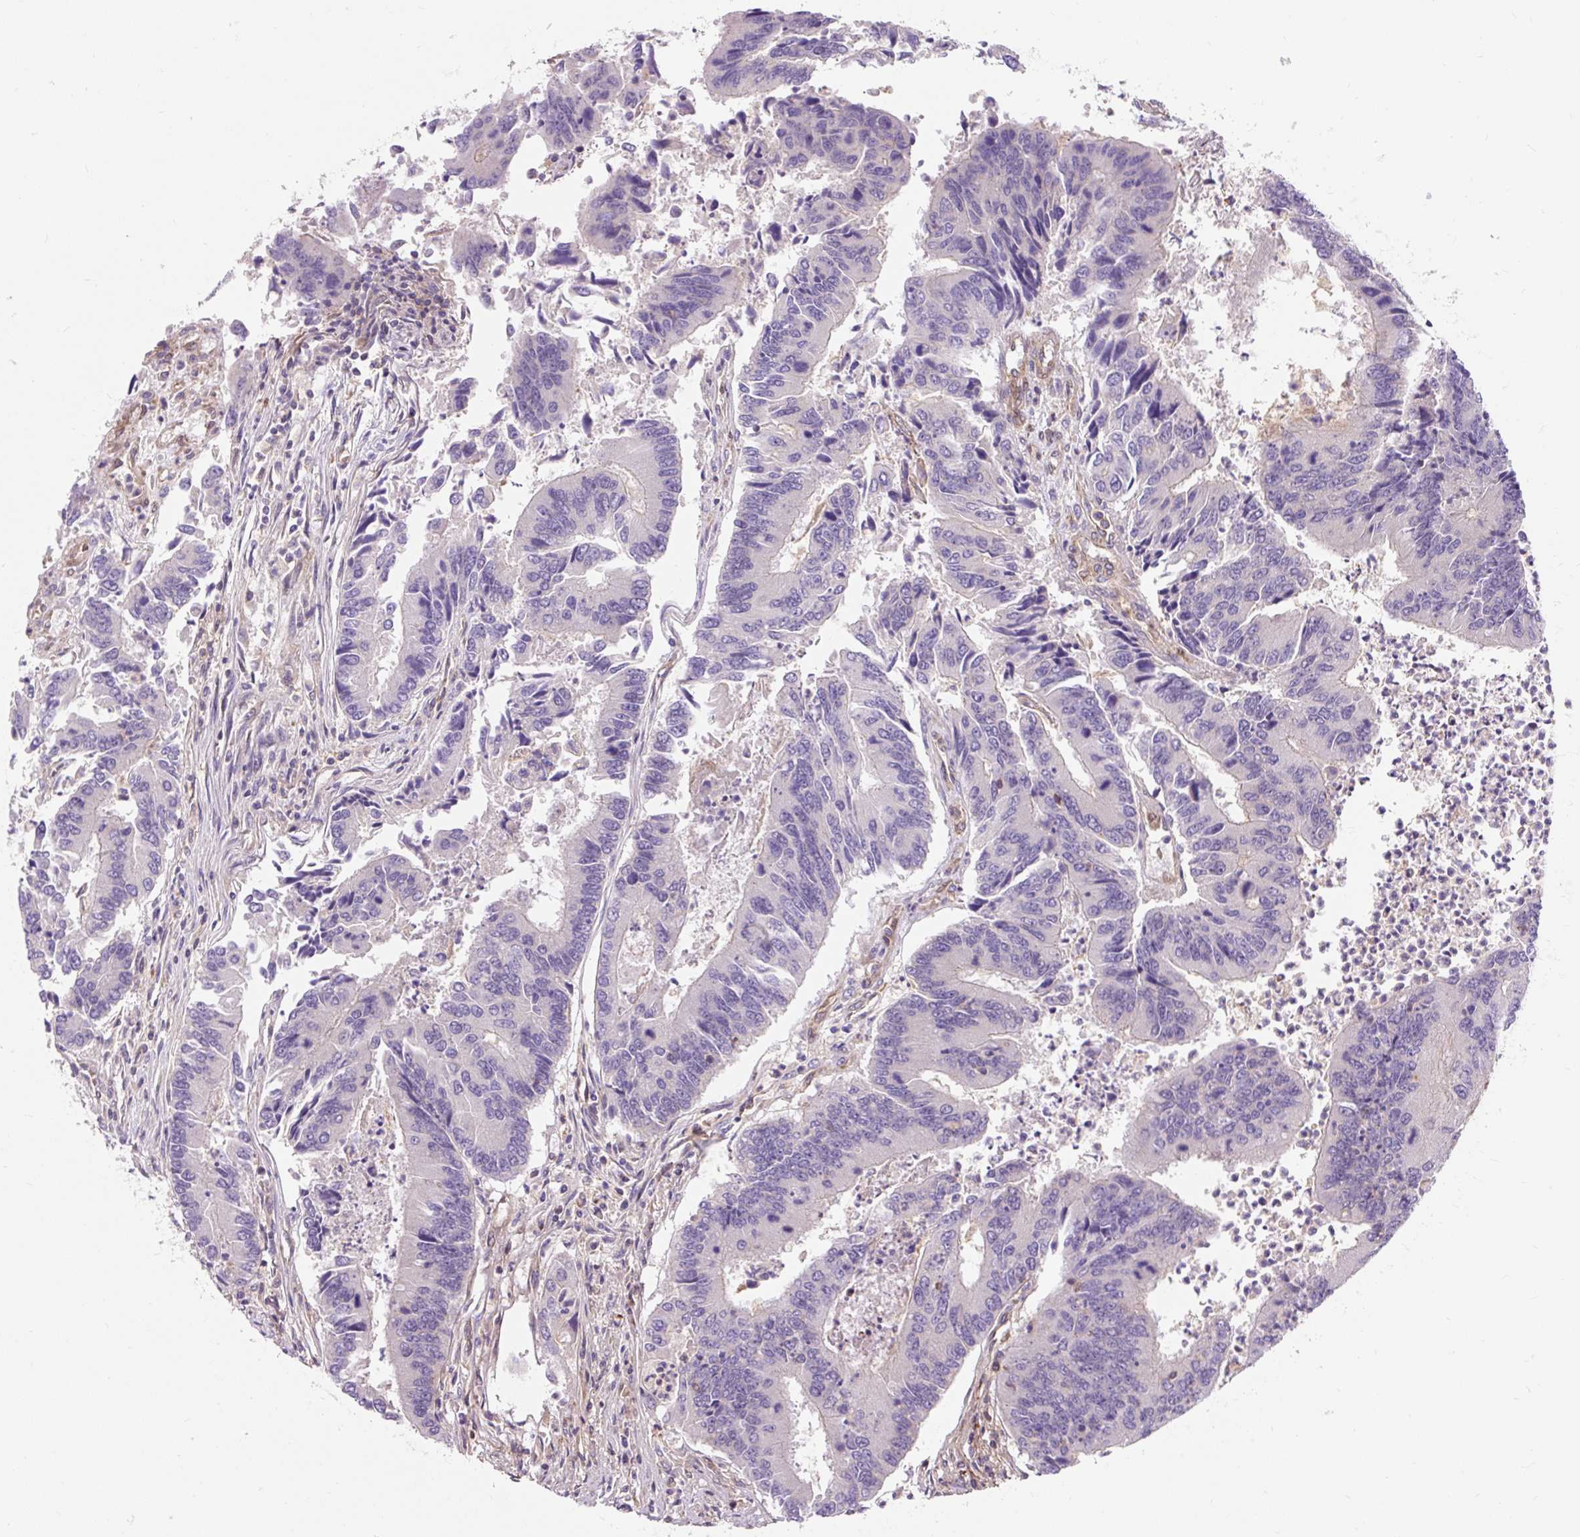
{"staining": {"intensity": "negative", "quantity": "none", "location": "none"}, "tissue": "colorectal cancer", "cell_type": "Tumor cells", "image_type": "cancer", "snomed": [{"axis": "morphology", "description": "Adenocarcinoma, NOS"}, {"axis": "topography", "description": "Colon"}], "caption": "Immunohistochemical staining of colorectal adenocarcinoma exhibits no significant positivity in tumor cells. (Brightfield microscopy of DAB immunohistochemistry at high magnification).", "gene": "PCDHGB3", "patient": {"sex": "female", "age": 67}}